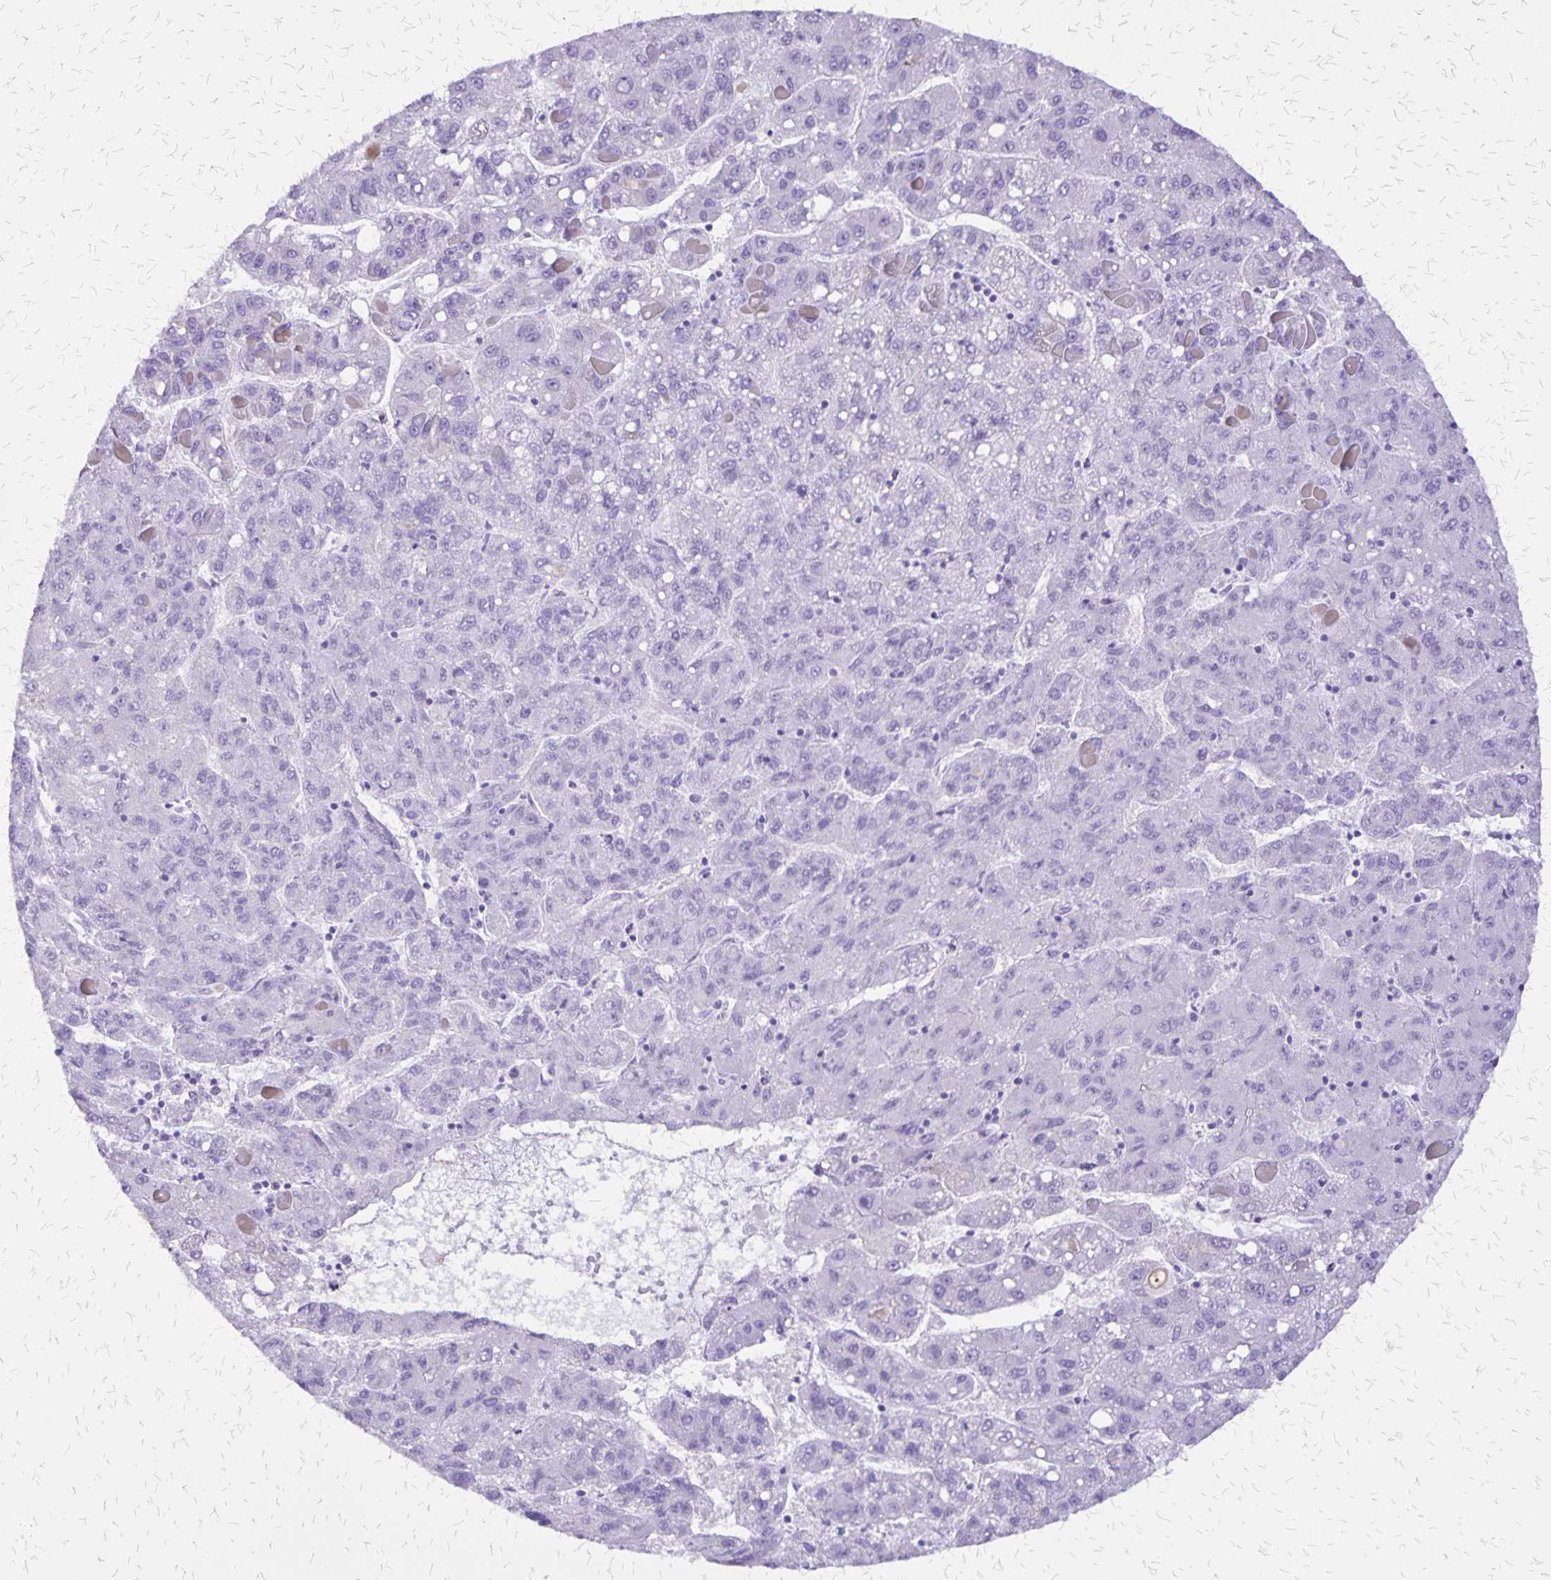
{"staining": {"intensity": "negative", "quantity": "none", "location": "none"}, "tissue": "liver cancer", "cell_type": "Tumor cells", "image_type": "cancer", "snomed": [{"axis": "morphology", "description": "Carcinoma, Hepatocellular, NOS"}, {"axis": "topography", "description": "Liver"}], "caption": "Hepatocellular carcinoma (liver) was stained to show a protein in brown. There is no significant positivity in tumor cells.", "gene": "SLC13A2", "patient": {"sex": "female", "age": 82}}